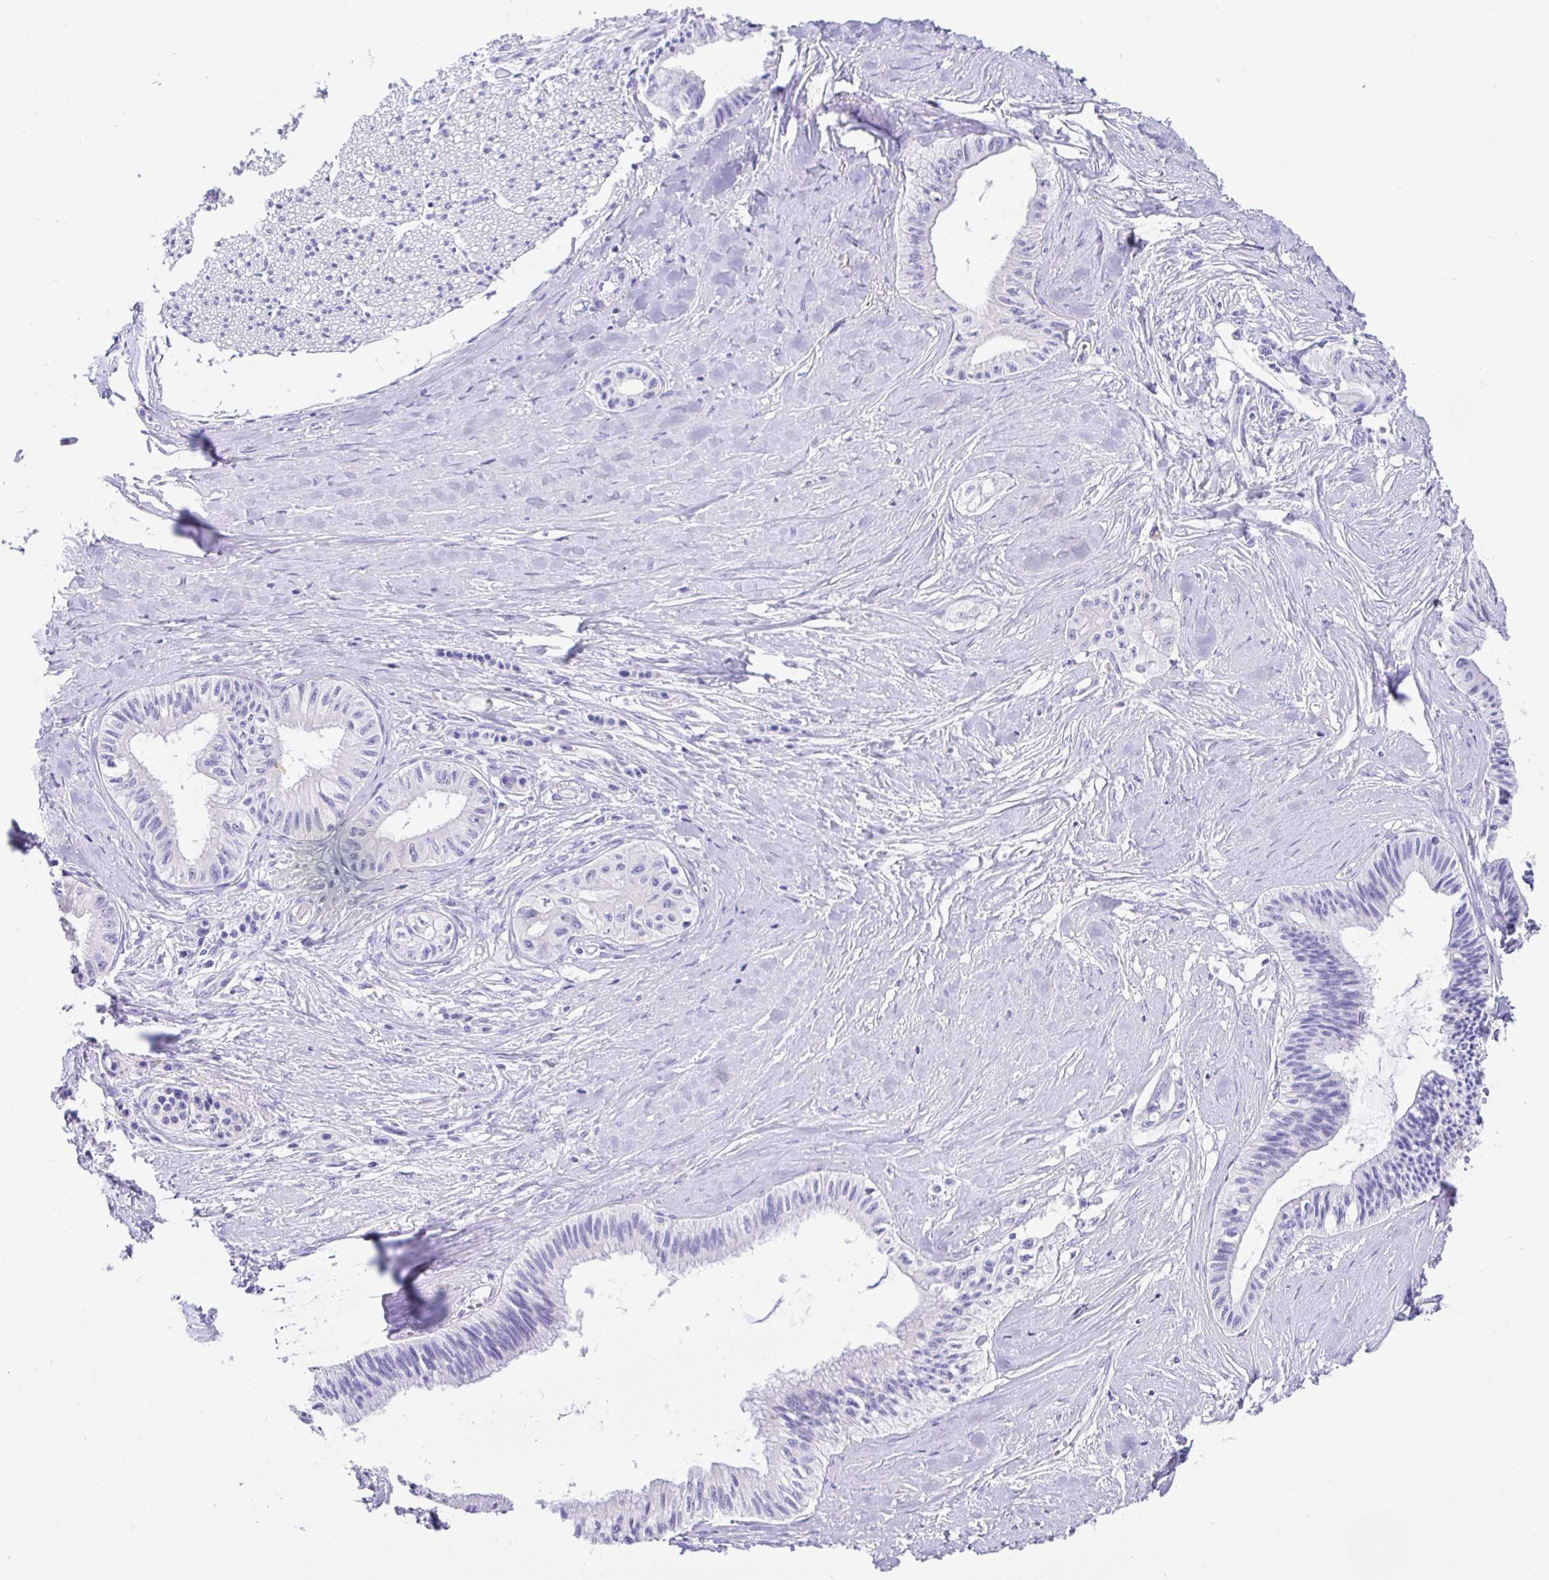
{"staining": {"intensity": "negative", "quantity": "none", "location": "none"}, "tissue": "pancreatic cancer", "cell_type": "Tumor cells", "image_type": "cancer", "snomed": [{"axis": "morphology", "description": "Adenocarcinoma, NOS"}, {"axis": "topography", "description": "Pancreas"}], "caption": "High magnification brightfield microscopy of pancreatic cancer stained with DAB (brown) and counterstained with hematoxylin (blue): tumor cells show no significant positivity.", "gene": "PRAMEF19", "patient": {"sex": "male", "age": 71}}